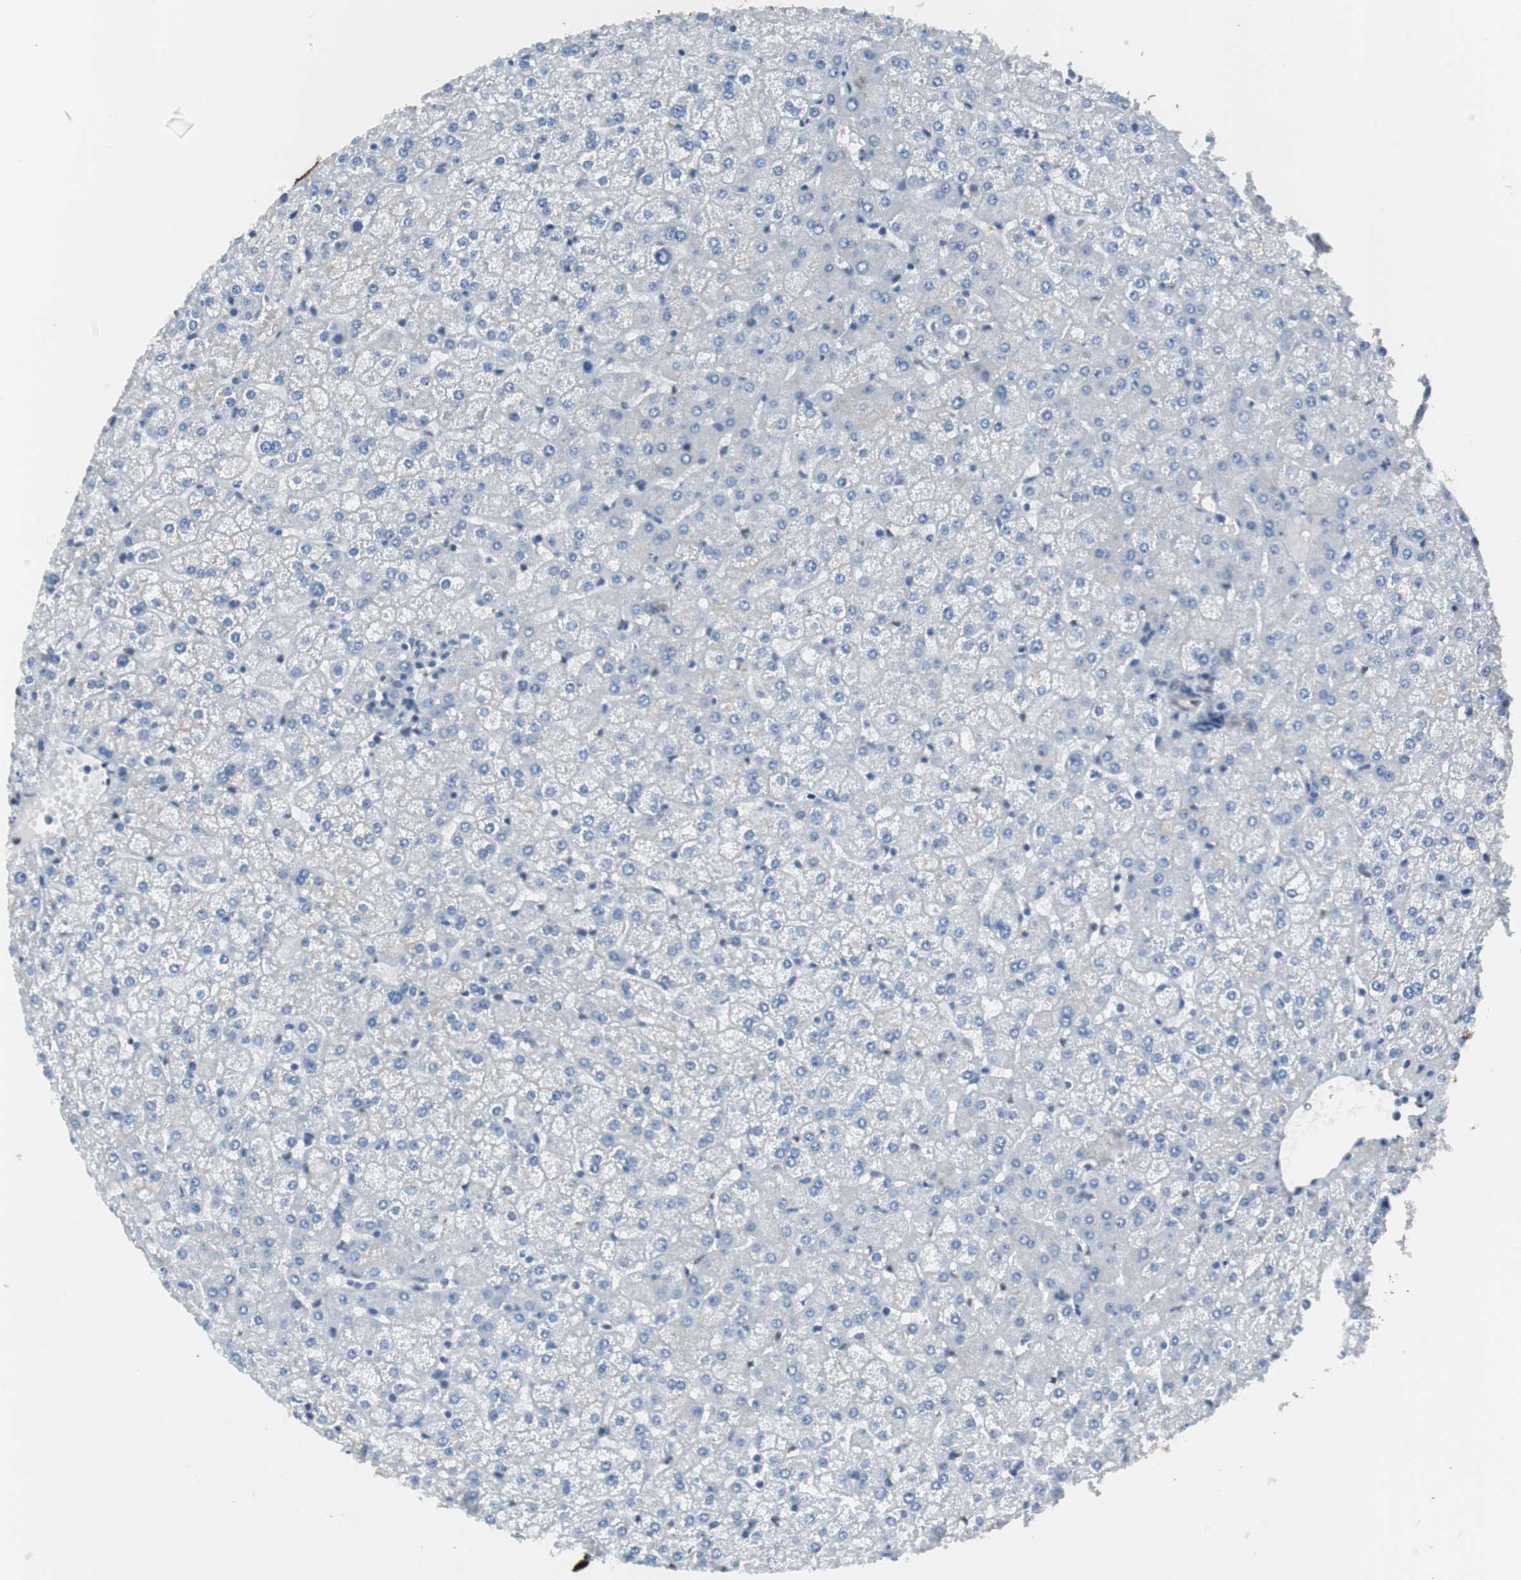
{"staining": {"intensity": "negative", "quantity": "none", "location": "none"}, "tissue": "liver", "cell_type": "Cholangiocytes", "image_type": "normal", "snomed": [{"axis": "morphology", "description": "Normal tissue, NOS"}, {"axis": "topography", "description": "Liver"}], "caption": "Photomicrograph shows no protein expression in cholangiocytes of benign liver.", "gene": "PML", "patient": {"sex": "female", "age": 32}}